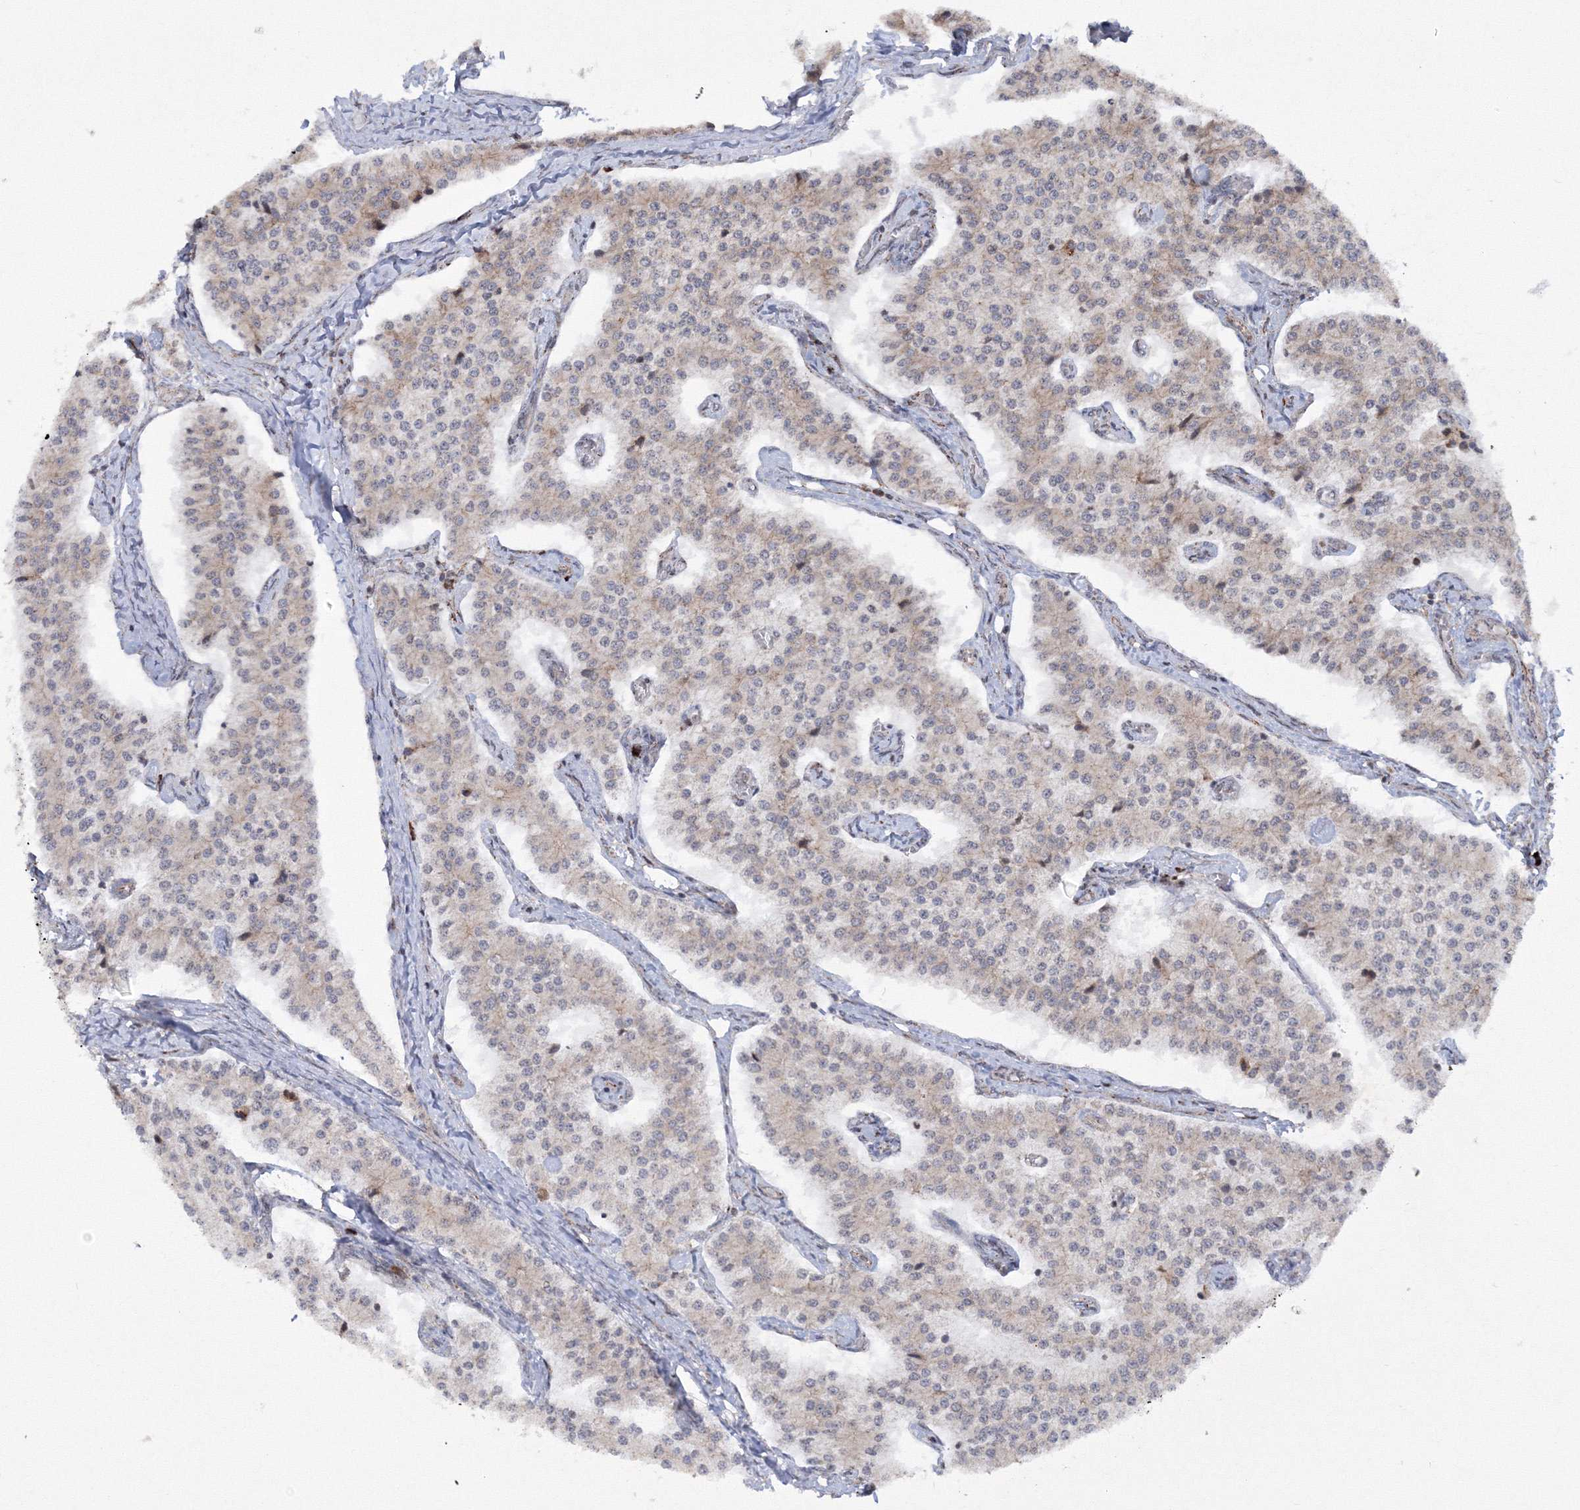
{"staining": {"intensity": "weak", "quantity": "<25%", "location": "cytoplasmic/membranous"}, "tissue": "carcinoid", "cell_type": "Tumor cells", "image_type": "cancer", "snomed": [{"axis": "morphology", "description": "Carcinoid, malignant, NOS"}, {"axis": "topography", "description": "Colon"}], "caption": "A histopathology image of carcinoid stained for a protein demonstrates no brown staining in tumor cells.", "gene": "EFCAB12", "patient": {"sex": "female", "age": 52}}